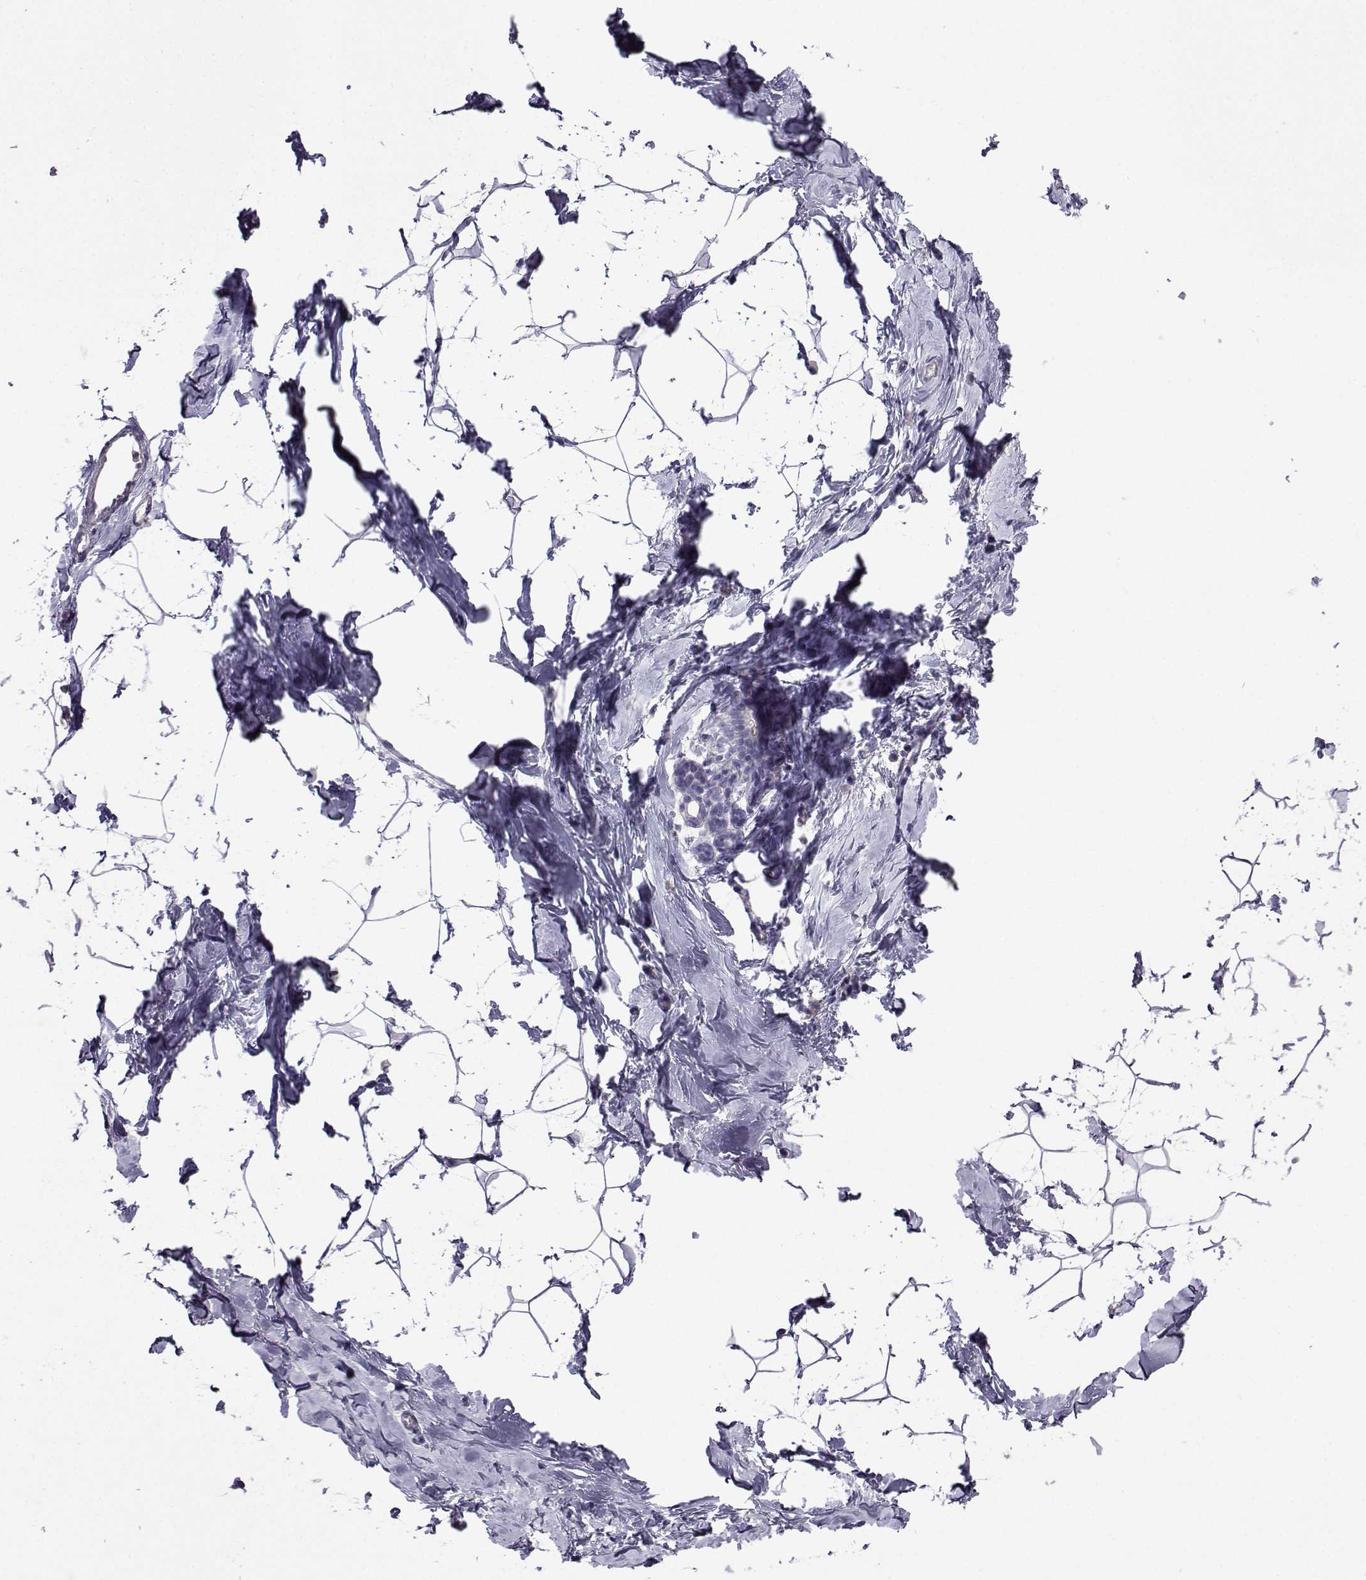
{"staining": {"intensity": "negative", "quantity": "none", "location": "none"}, "tissue": "breast", "cell_type": "Adipocytes", "image_type": "normal", "snomed": [{"axis": "morphology", "description": "Normal tissue, NOS"}, {"axis": "topography", "description": "Breast"}], "caption": "This photomicrograph is of benign breast stained with immunohistochemistry to label a protein in brown with the nuclei are counter-stained blue. There is no positivity in adipocytes.", "gene": "CRYBB1", "patient": {"sex": "female", "age": 32}}